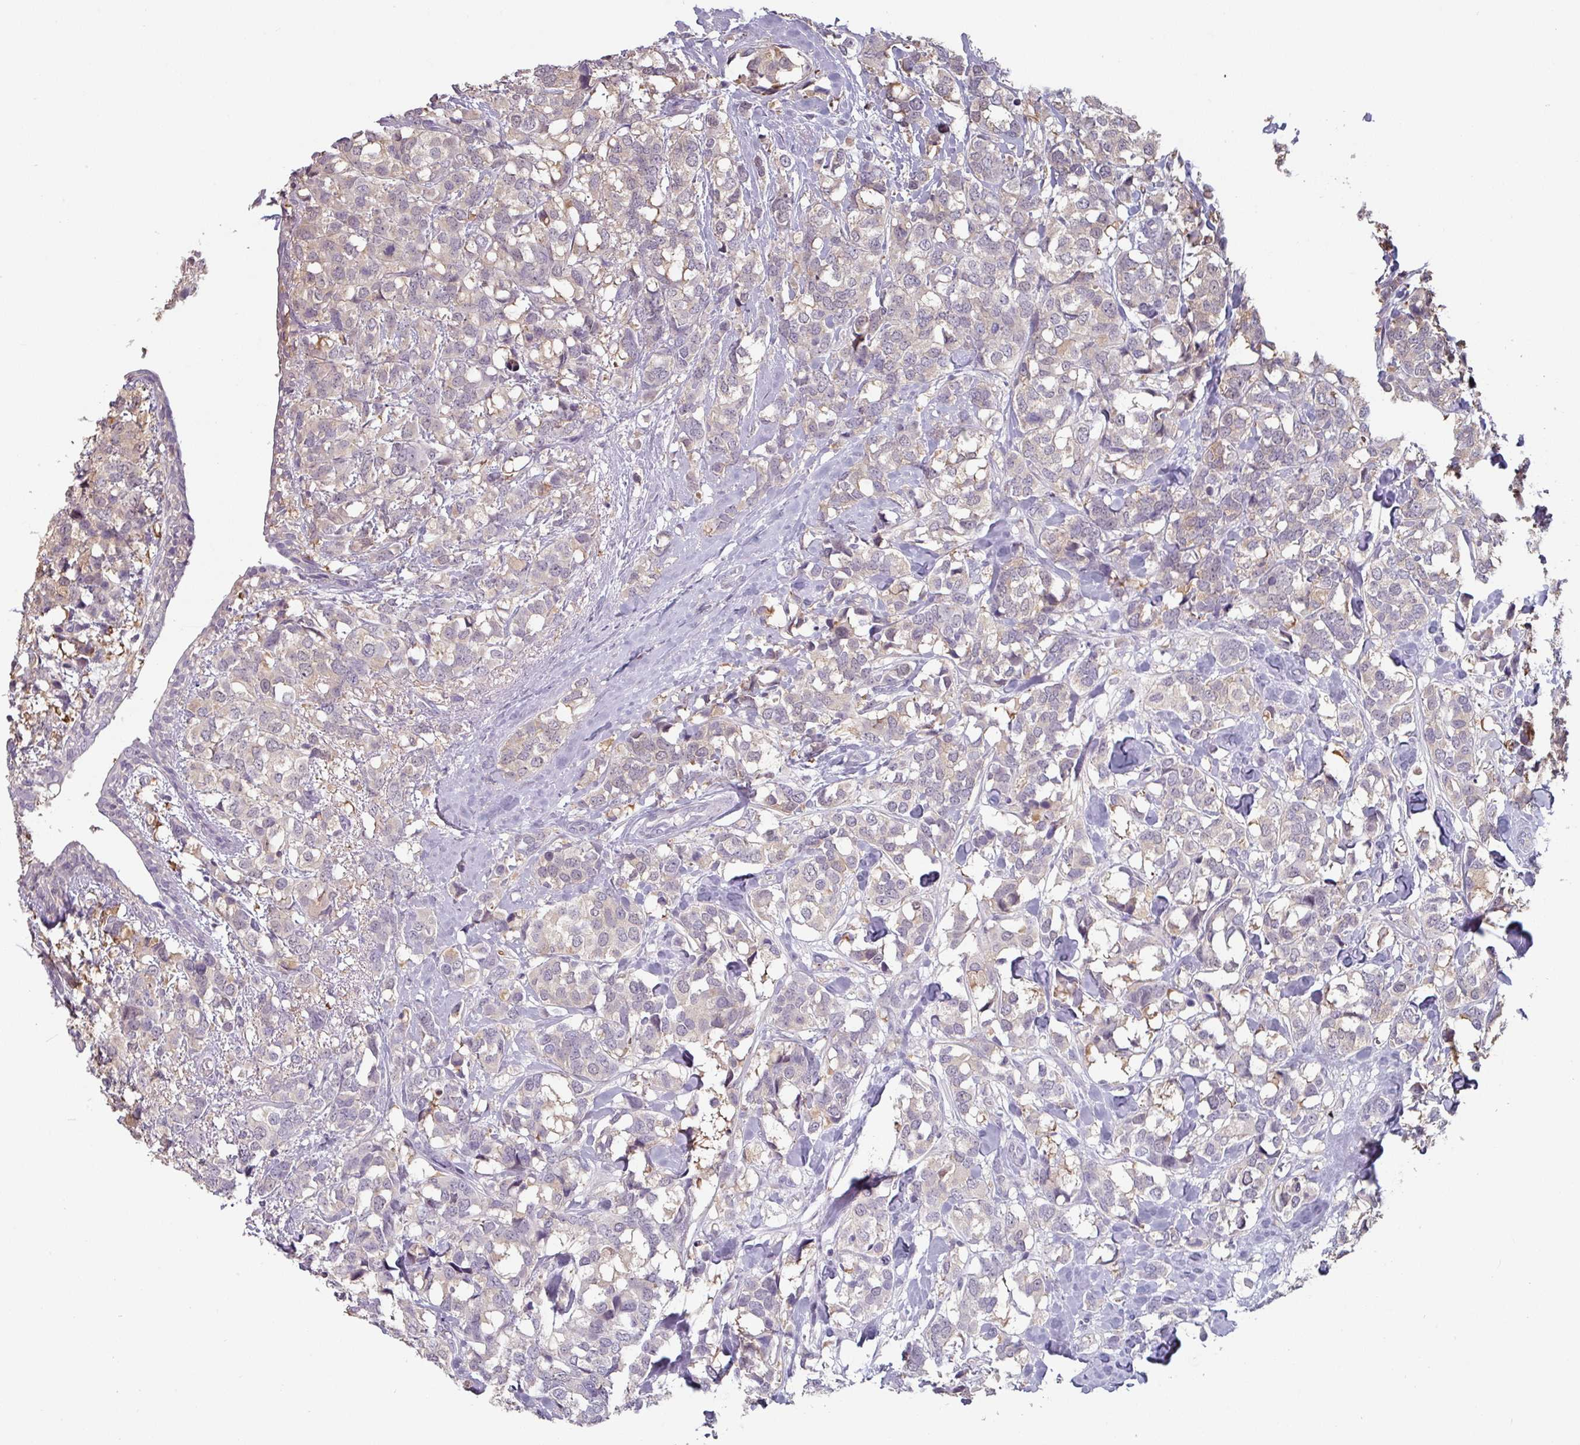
{"staining": {"intensity": "weak", "quantity": "<25%", "location": "cytoplasmic/membranous"}, "tissue": "breast cancer", "cell_type": "Tumor cells", "image_type": "cancer", "snomed": [{"axis": "morphology", "description": "Lobular carcinoma"}, {"axis": "topography", "description": "Breast"}], "caption": "IHC image of human breast lobular carcinoma stained for a protein (brown), which reveals no positivity in tumor cells.", "gene": "ZBTB6", "patient": {"sex": "female", "age": 59}}